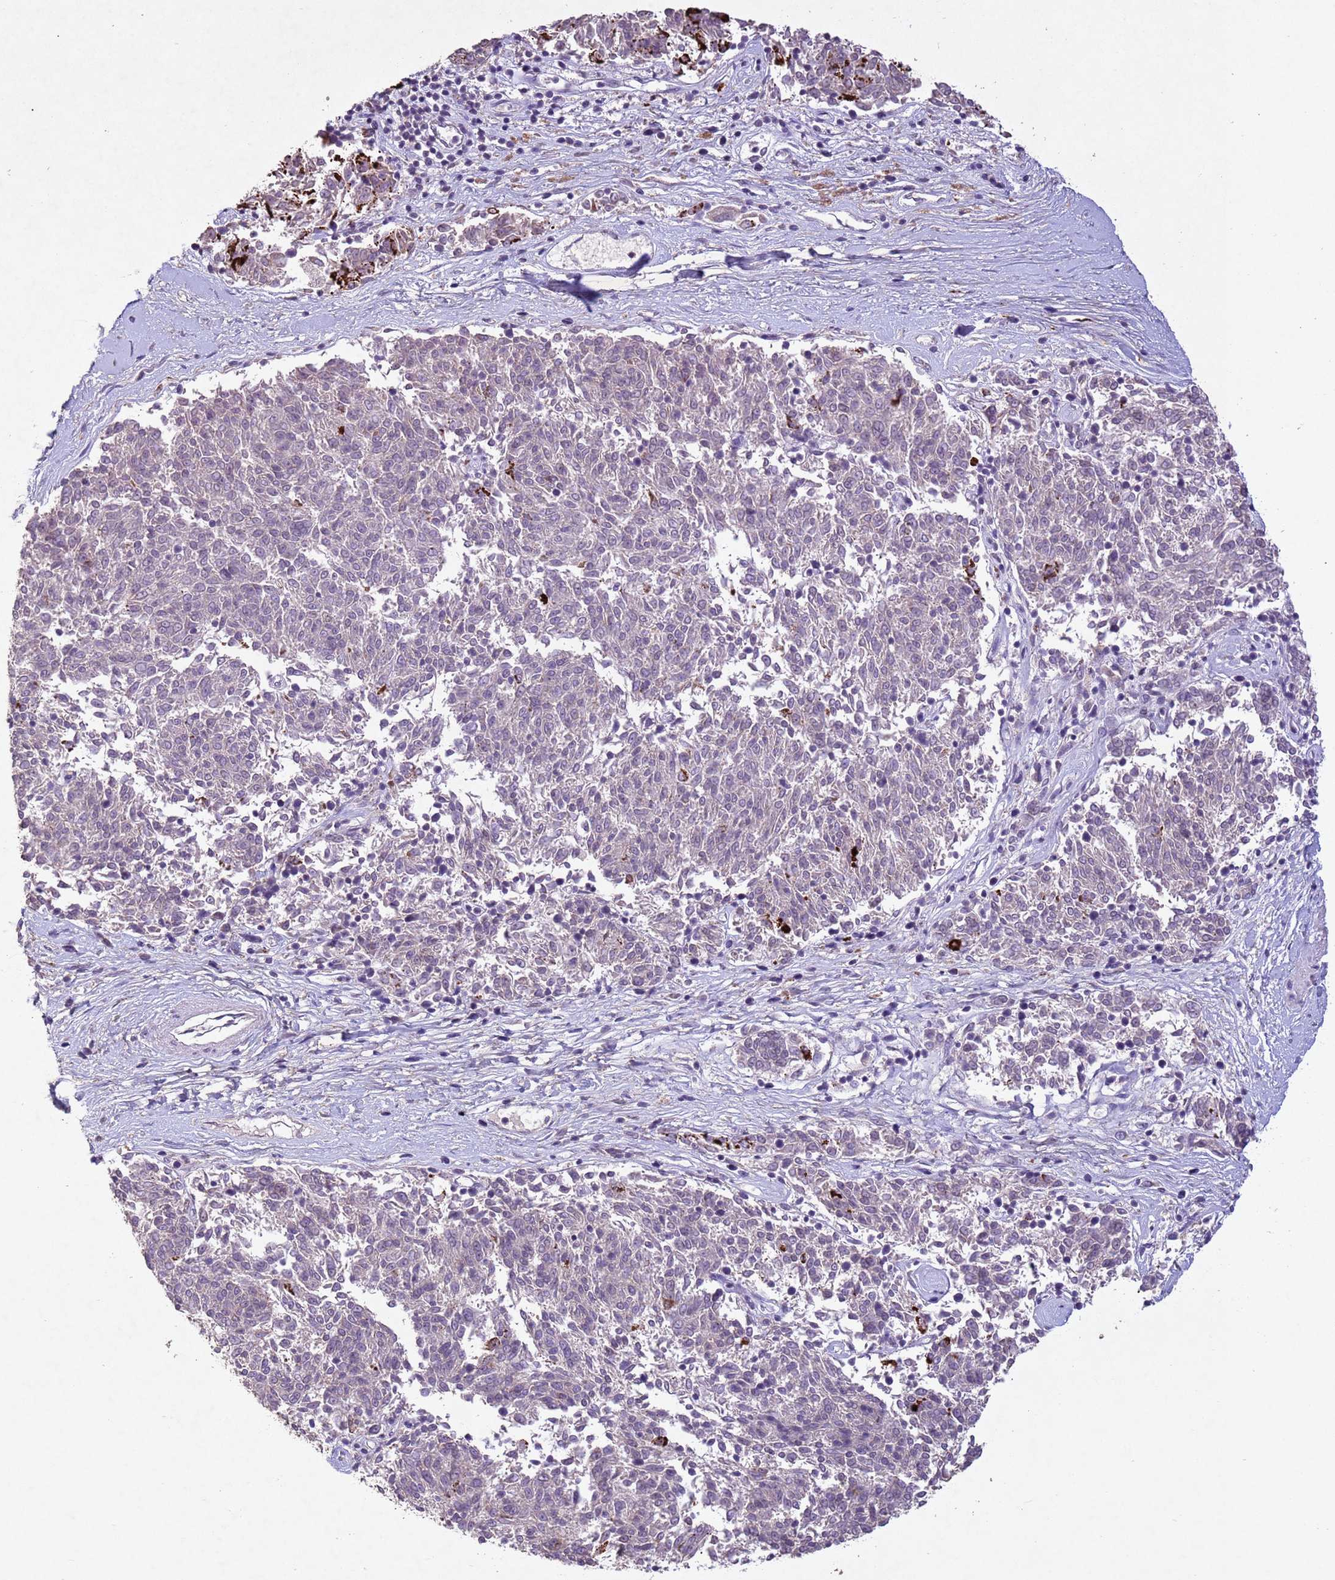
{"staining": {"intensity": "negative", "quantity": "none", "location": "none"}, "tissue": "melanoma", "cell_type": "Tumor cells", "image_type": "cancer", "snomed": [{"axis": "morphology", "description": "Malignant melanoma, NOS"}, {"axis": "topography", "description": "Skin"}], "caption": "IHC photomicrograph of neoplastic tissue: human malignant melanoma stained with DAB (3,3'-diaminobenzidine) displays no significant protein positivity in tumor cells.", "gene": "NLRP11", "patient": {"sex": "female", "age": 72}}